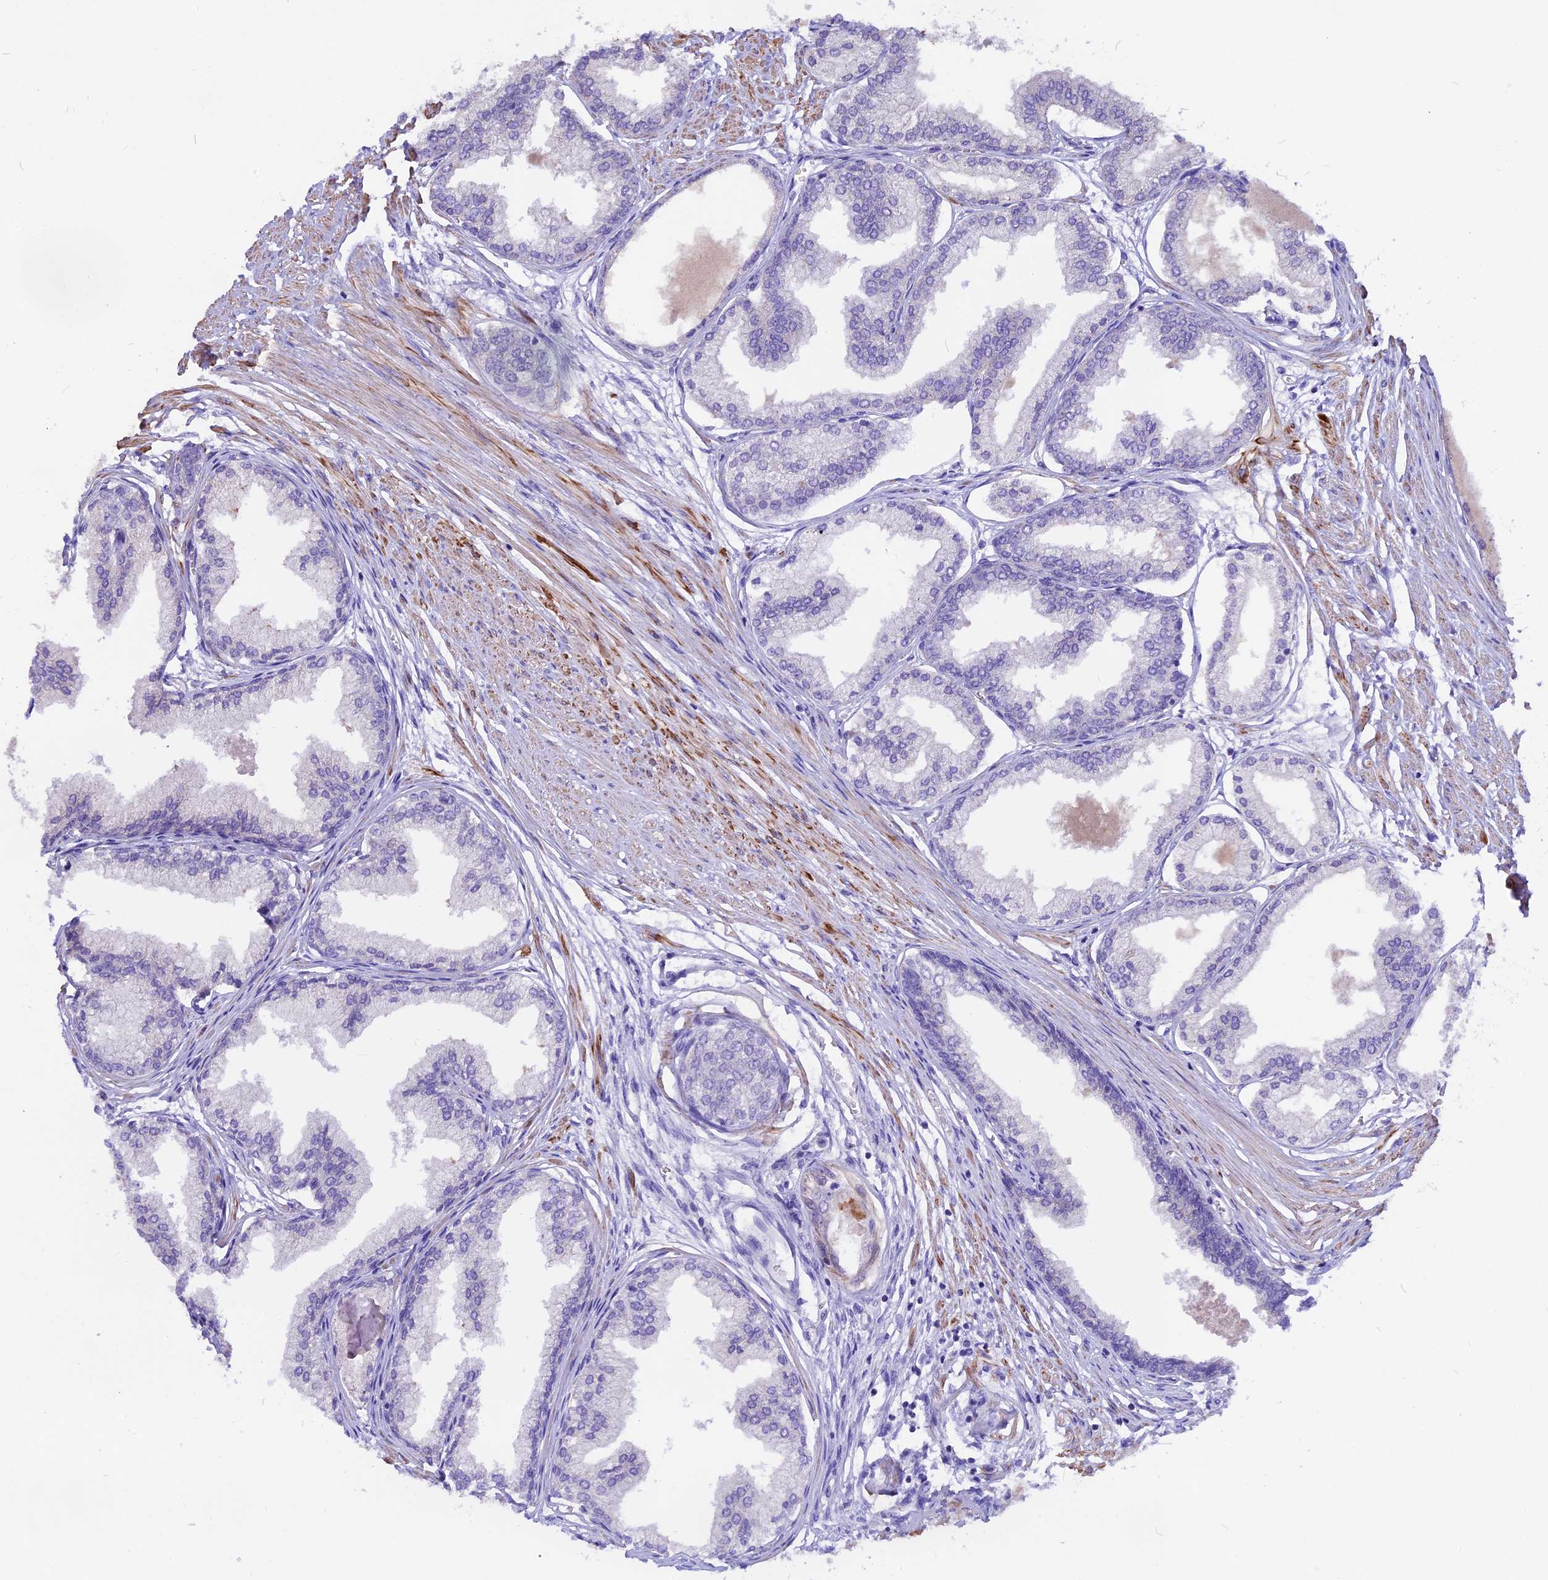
{"staining": {"intensity": "negative", "quantity": "none", "location": "none"}, "tissue": "prostate cancer", "cell_type": "Tumor cells", "image_type": "cancer", "snomed": [{"axis": "morphology", "description": "Adenocarcinoma, Low grade"}, {"axis": "topography", "description": "Prostate"}], "caption": "Human low-grade adenocarcinoma (prostate) stained for a protein using immunohistochemistry shows no expression in tumor cells.", "gene": "ANO3", "patient": {"sex": "male", "age": 63}}